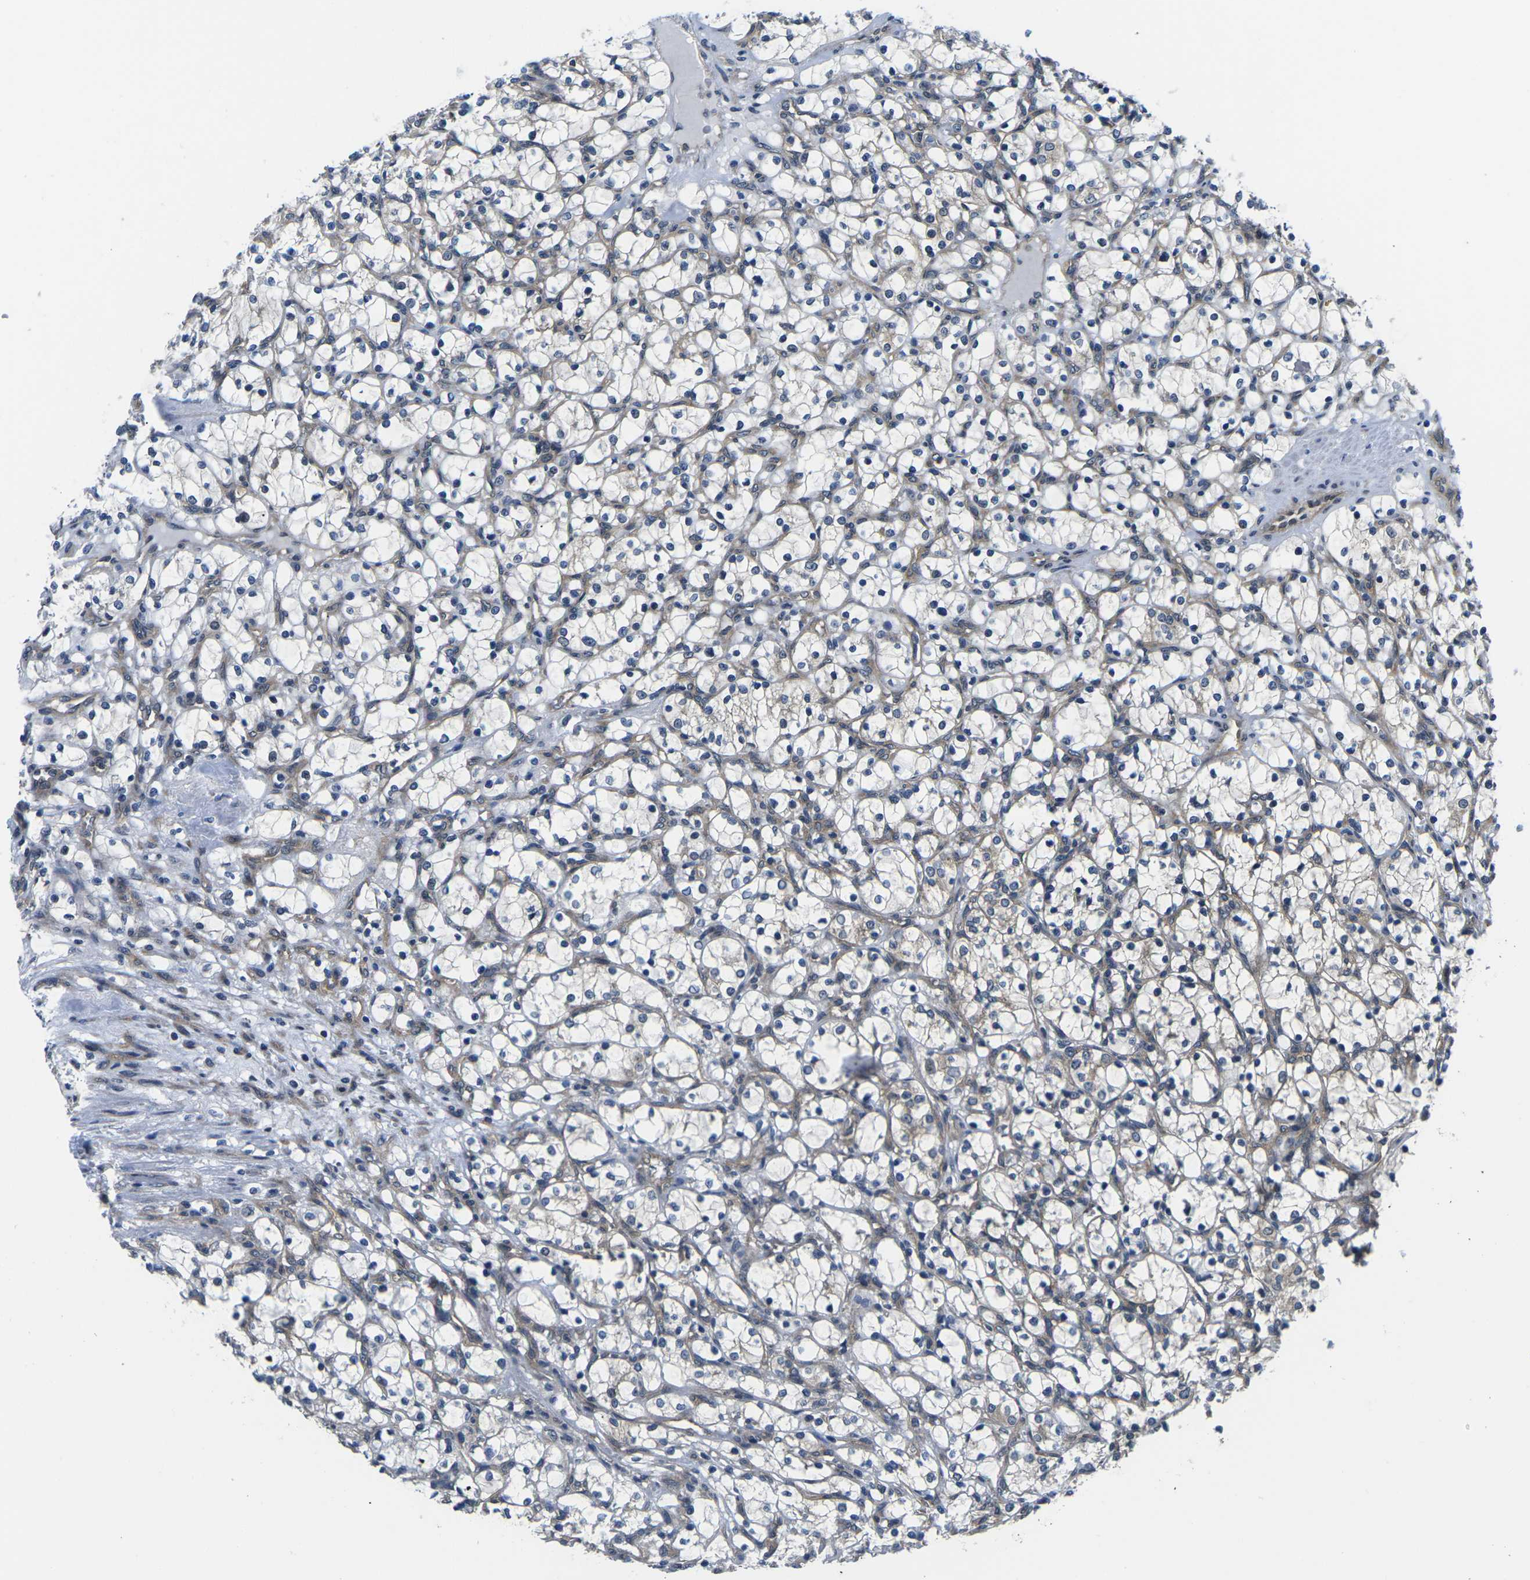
{"staining": {"intensity": "weak", "quantity": "<25%", "location": "cytoplasmic/membranous"}, "tissue": "renal cancer", "cell_type": "Tumor cells", "image_type": "cancer", "snomed": [{"axis": "morphology", "description": "Adenocarcinoma, NOS"}, {"axis": "topography", "description": "Kidney"}], "caption": "An IHC image of renal adenocarcinoma is shown. There is no staining in tumor cells of renal adenocarcinoma.", "gene": "GSK3B", "patient": {"sex": "female", "age": 69}}